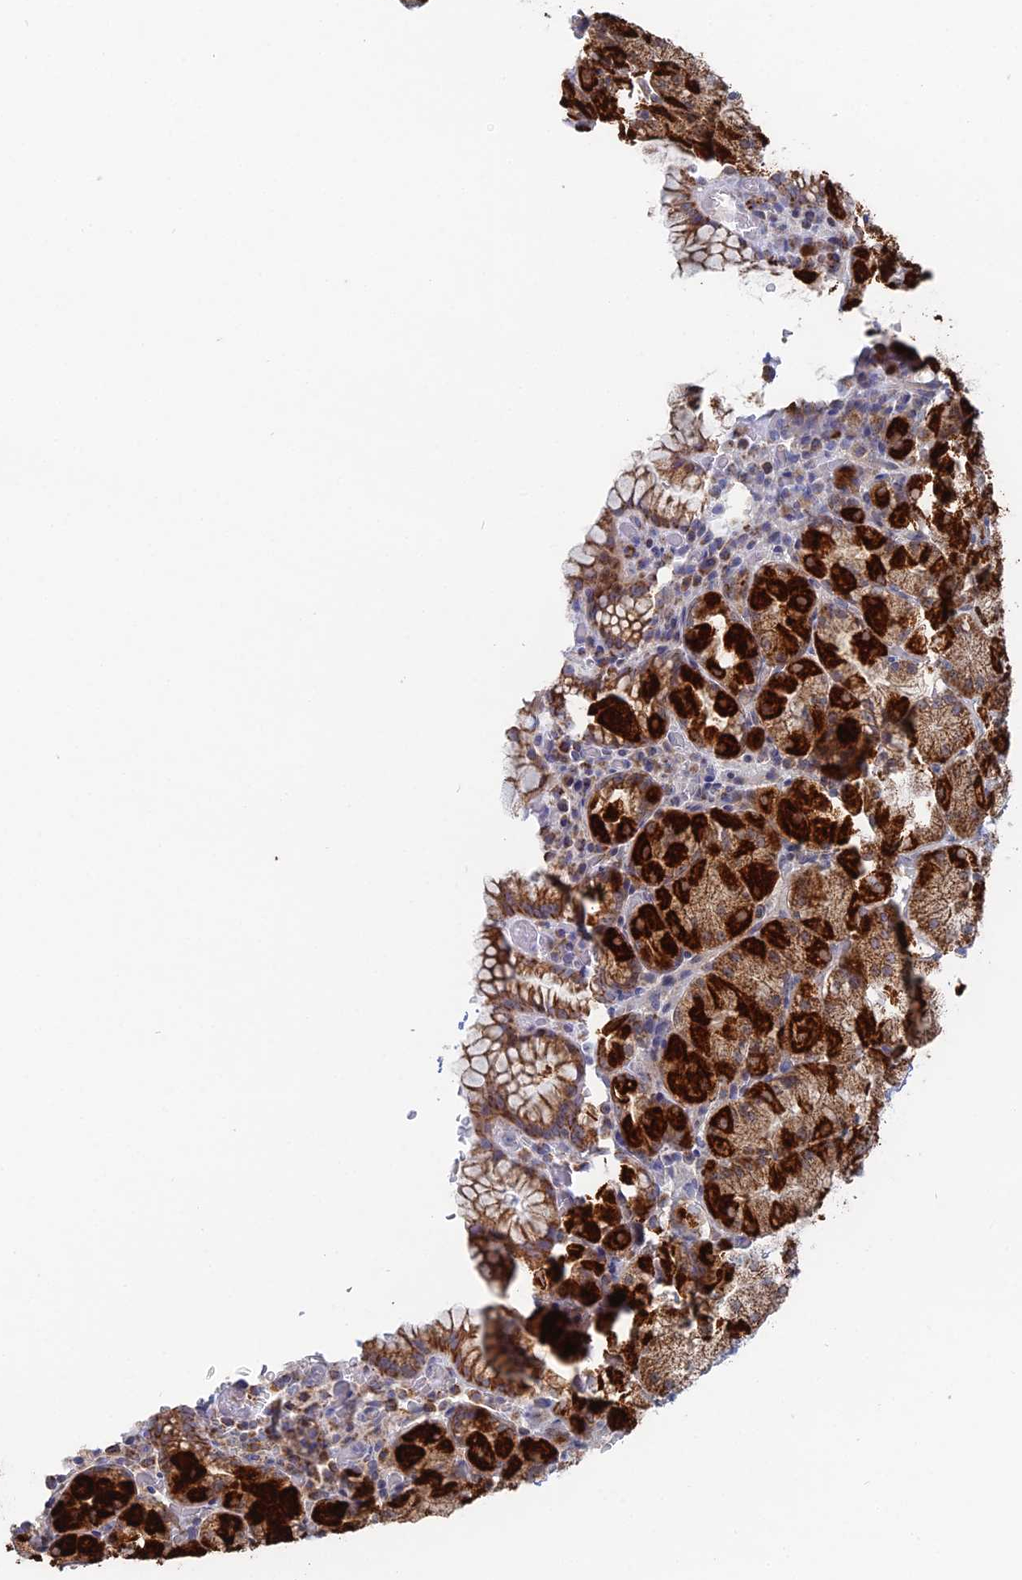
{"staining": {"intensity": "strong", "quantity": ">75%", "location": "cytoplasmic/membranous"}, "tissue": "stomach", "cell_type": "Glandular cells", "image_type": "normal", "snomed": [{"axis": "morphology", "description": "Normal tissue, NOS"}, {"axis": "topography", "description": "Stomach, upper"}, {"axis": "topography", "description": "Stomach, lower"}], "caption": "Immunohistochemistry image of benign stomach stained for a protein (brown), which displays high levels of strong cytoplasmic/membranous staining in about >75% of glandular cells.", "gene": "MPC1", "patient": {"sex": "male", "age": 80}}